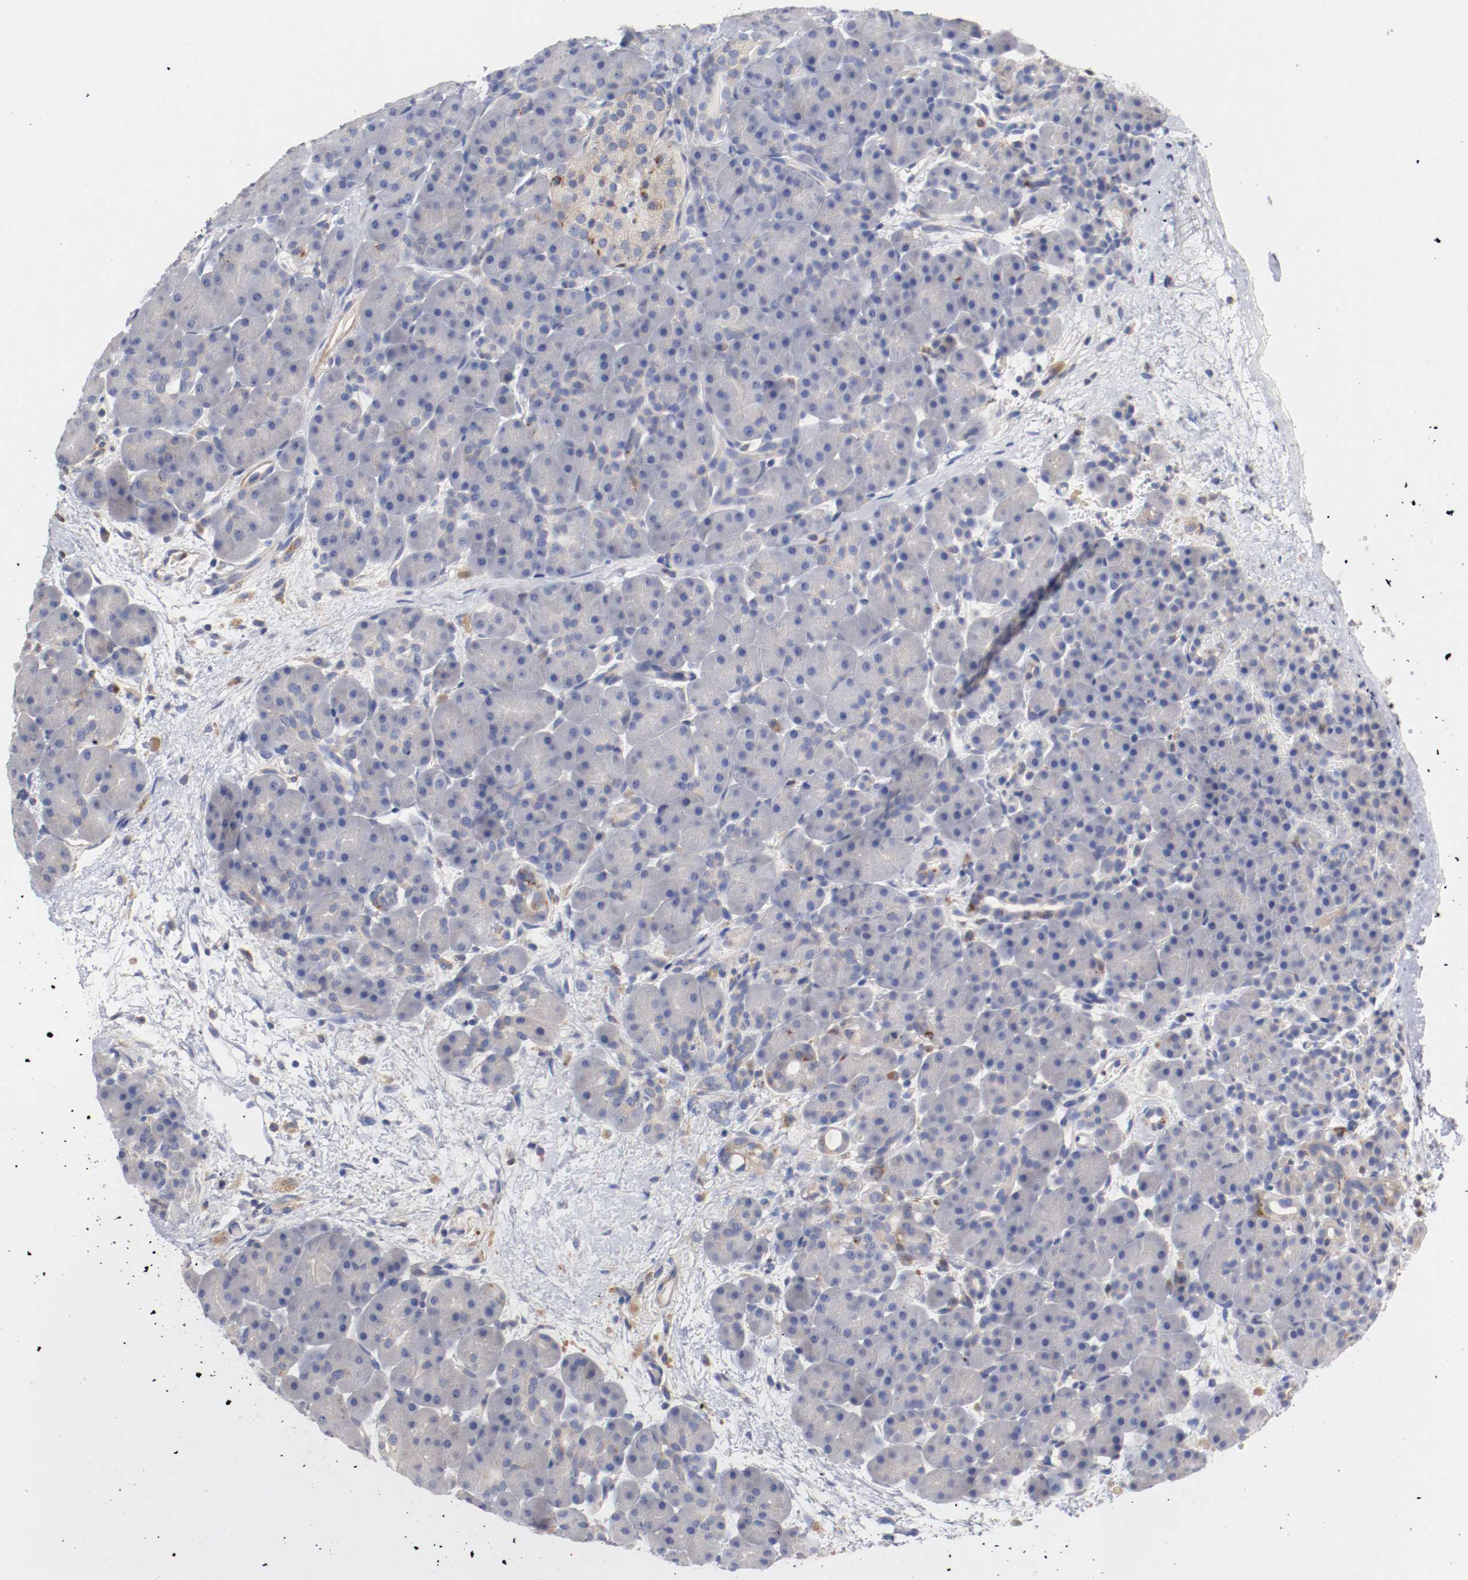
{"staining": {"intensity": "negative", "quantity": "none", "location": "none"}, "tissue": "pancreas", "cell_type": "Exocrine glandular cells", "image_type": "normal", "snomed": [{"axis": "morphology", "description": "Normal tissue, NOS"}, {"axis": "topography", "description": "Pancreas"}], "caption": "DAB (3,3'-diaminobenzidine) immunohistochemical staining of normal pancreas exhibits no significant expression in exocrine glandular cells.", "gene": "SEMA5A", "patient": {"sex": "male", "age": 66}}